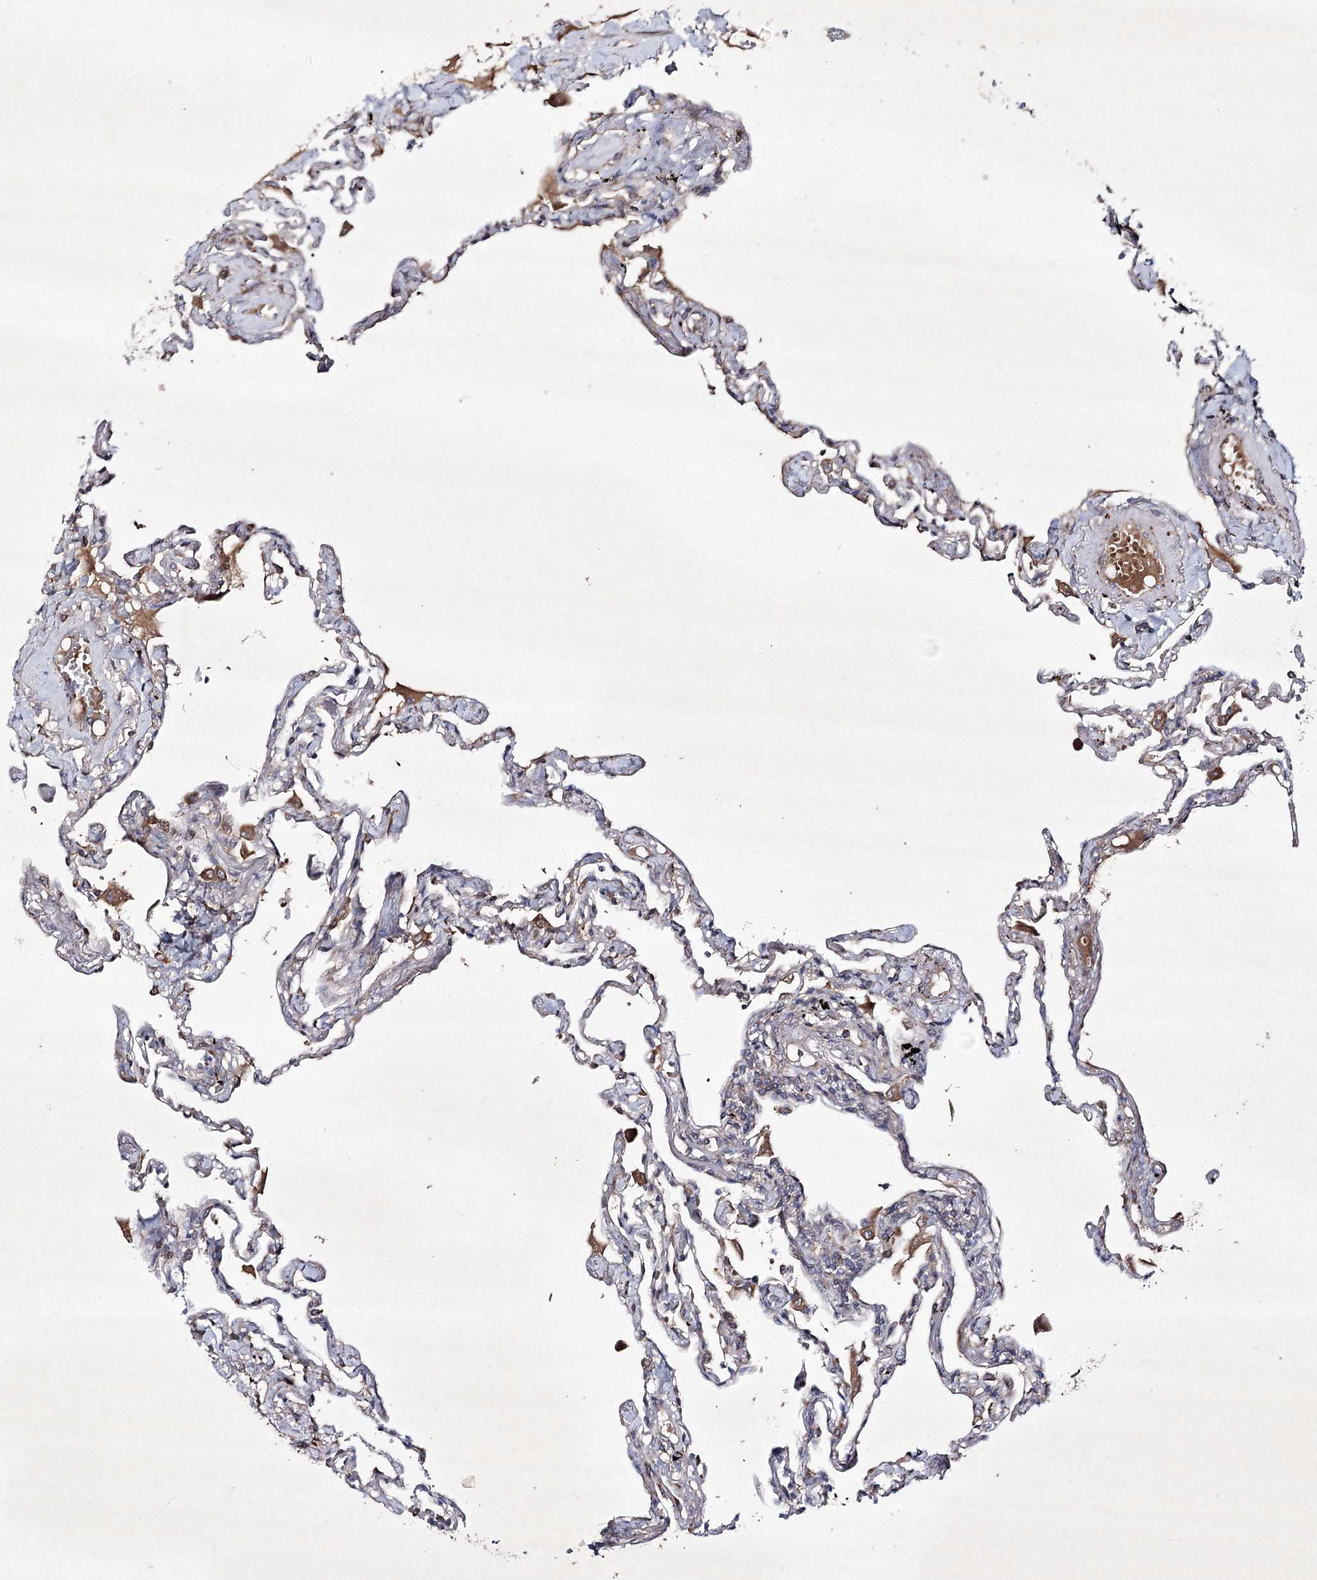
{"staining": {"intensity": "moderate", "quantity": "25%-75%", "location": "cytoplasmic/membranous"}, "tissue": "lung", "cell_type": "Alveolar cells", "image_type": "normal", "snomed": [{"axis": "morphology", "description": "Normal tissue, NOS"}, {"axis": "topography", "description": "Lung"}], "caption": "Brown immunohistochemical staining in normal lung reveals moderate cytoplasmic/membranous staining in approximately 25%-75% of alveolar cells. The staining was performed using DAB (3,3'-diaminobenzidine), with brown indicating positive protein expression. Nuclei are stained blue with hematoxylin.", "gene": "ALG9", "patient": {"sex": "female", "age": 67}}